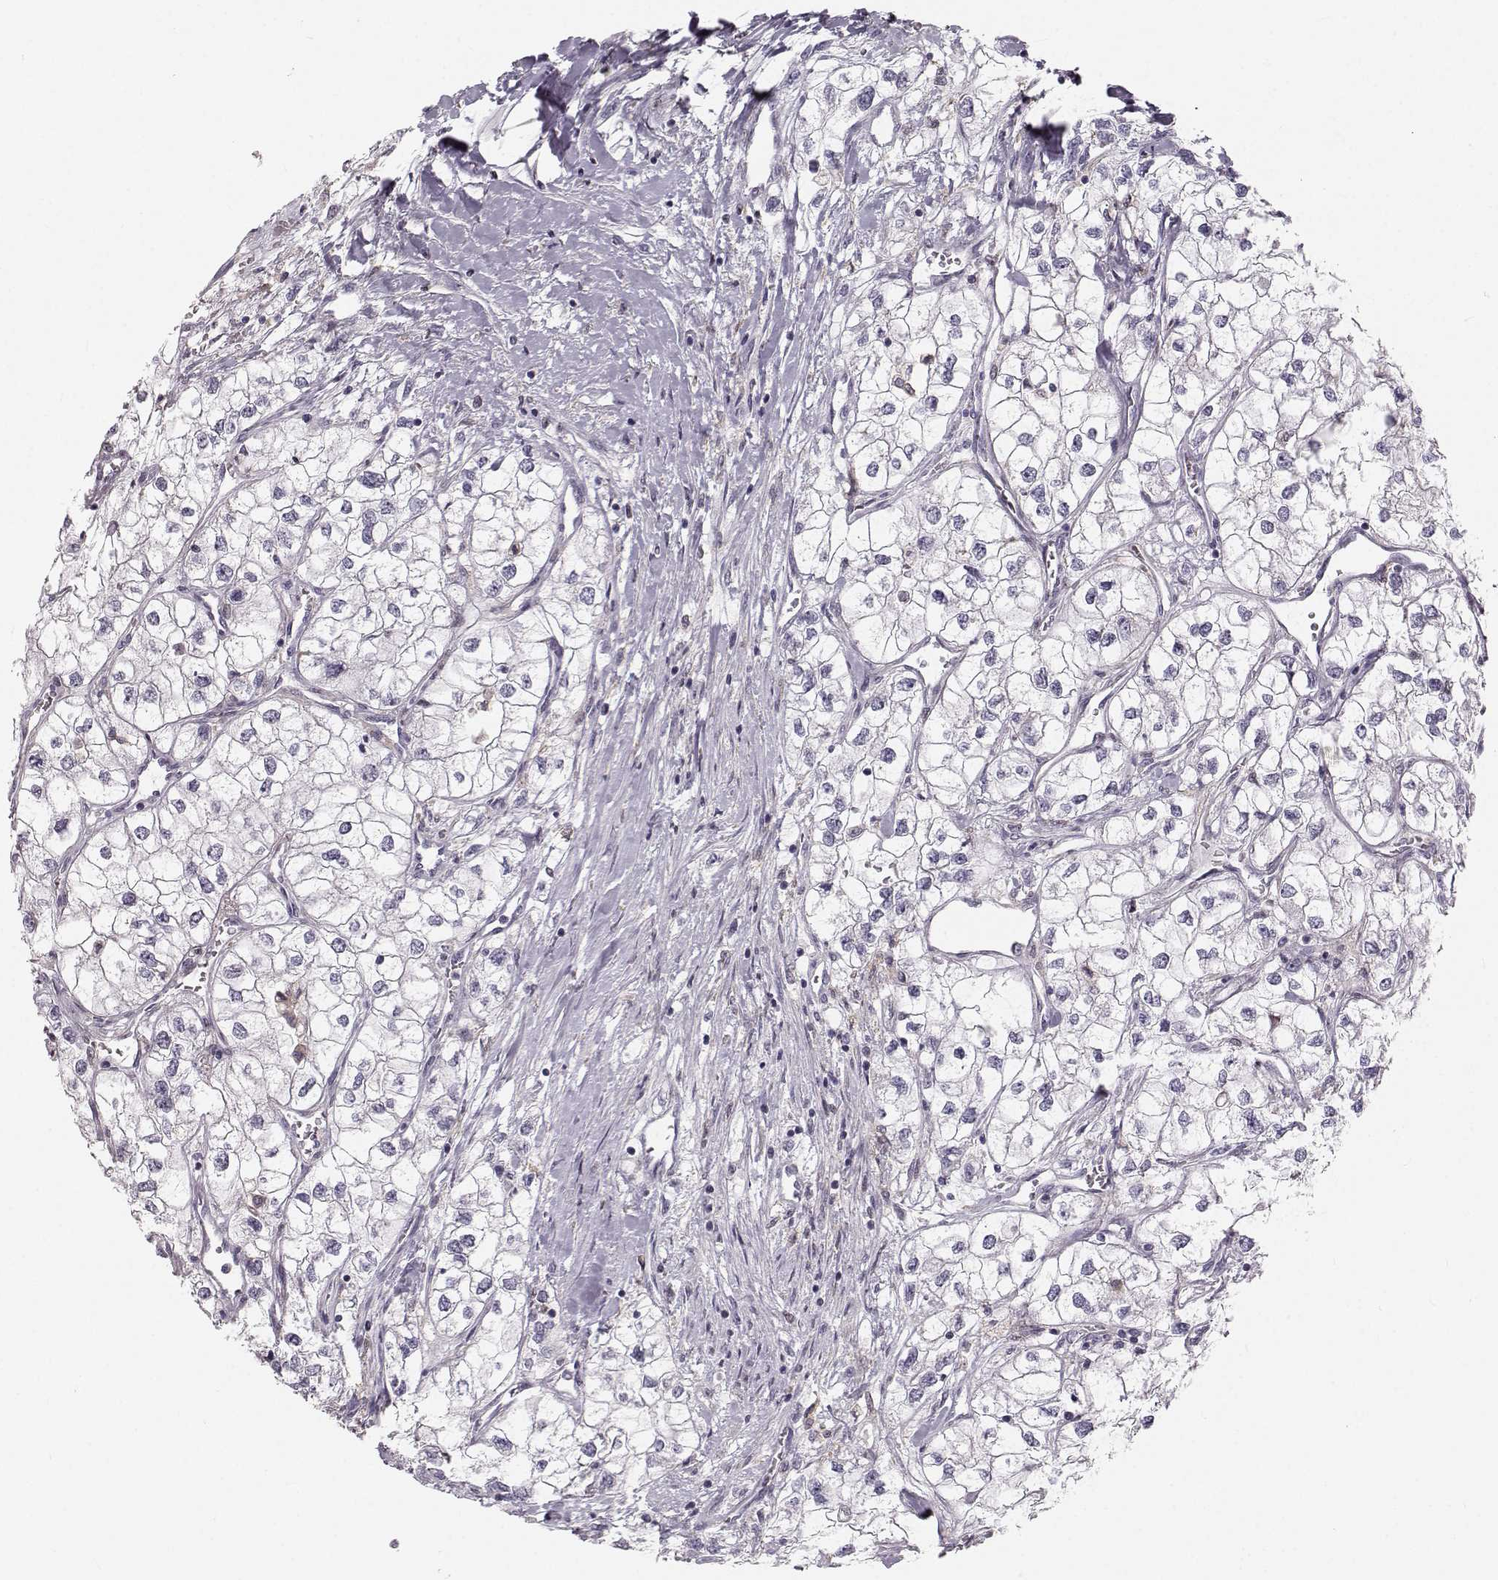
{"staining": {"intensity": "negative", "quantity": "none", "location": "none"}, "tissue": "renal cancer", "cell_type": "Tumor cells", "image_type": "cancer", "snomed": [{"axis": "morphology", "description": "Adenocarcinoma, NOS"}, {"axis": "topography", "description": "Kidney"}], "caption": "Tumor cells are negative for protein expression in human adenocarcinoma (renal).", "gene": "RUNDC3A", "patient": {"sex": "male", "age": 59}}